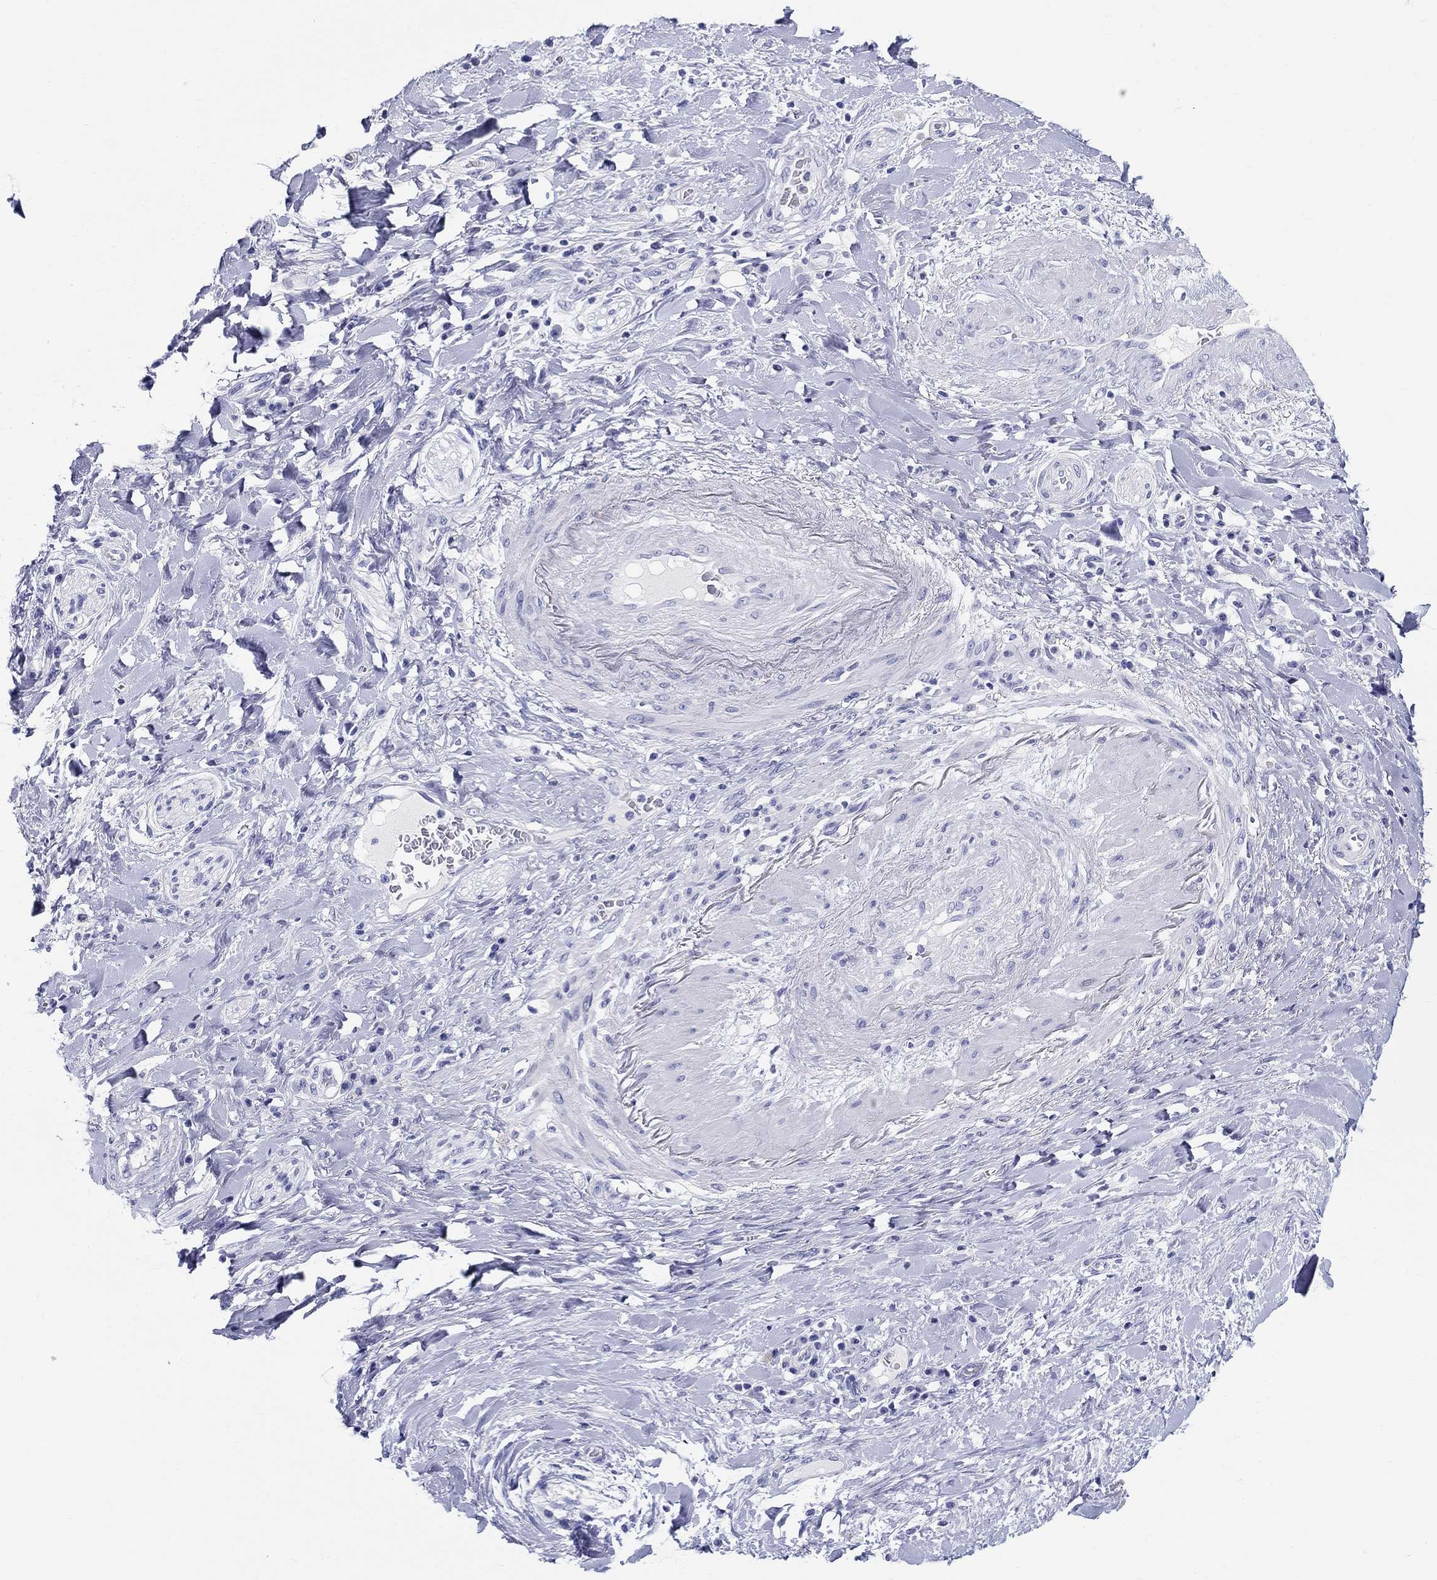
{"staining": {"intensity": "negative", "quantity": "none", "location": "none"}, "tissue": "liver cancer", "cell_type": "Tumor cells", "image_type": "cancer", "snomed": [{"axis": "morphology", "description": "Cholangiocarcinoma"}, {"axis": "topography", "description": "Liver"}], "caption": "Immunohistochemistry of human cholangiocarcinoma (liver) exhibits no expression in tumor cells.", "gene": "LAMP5", "patient": {"sex": "female", "age": 73}}